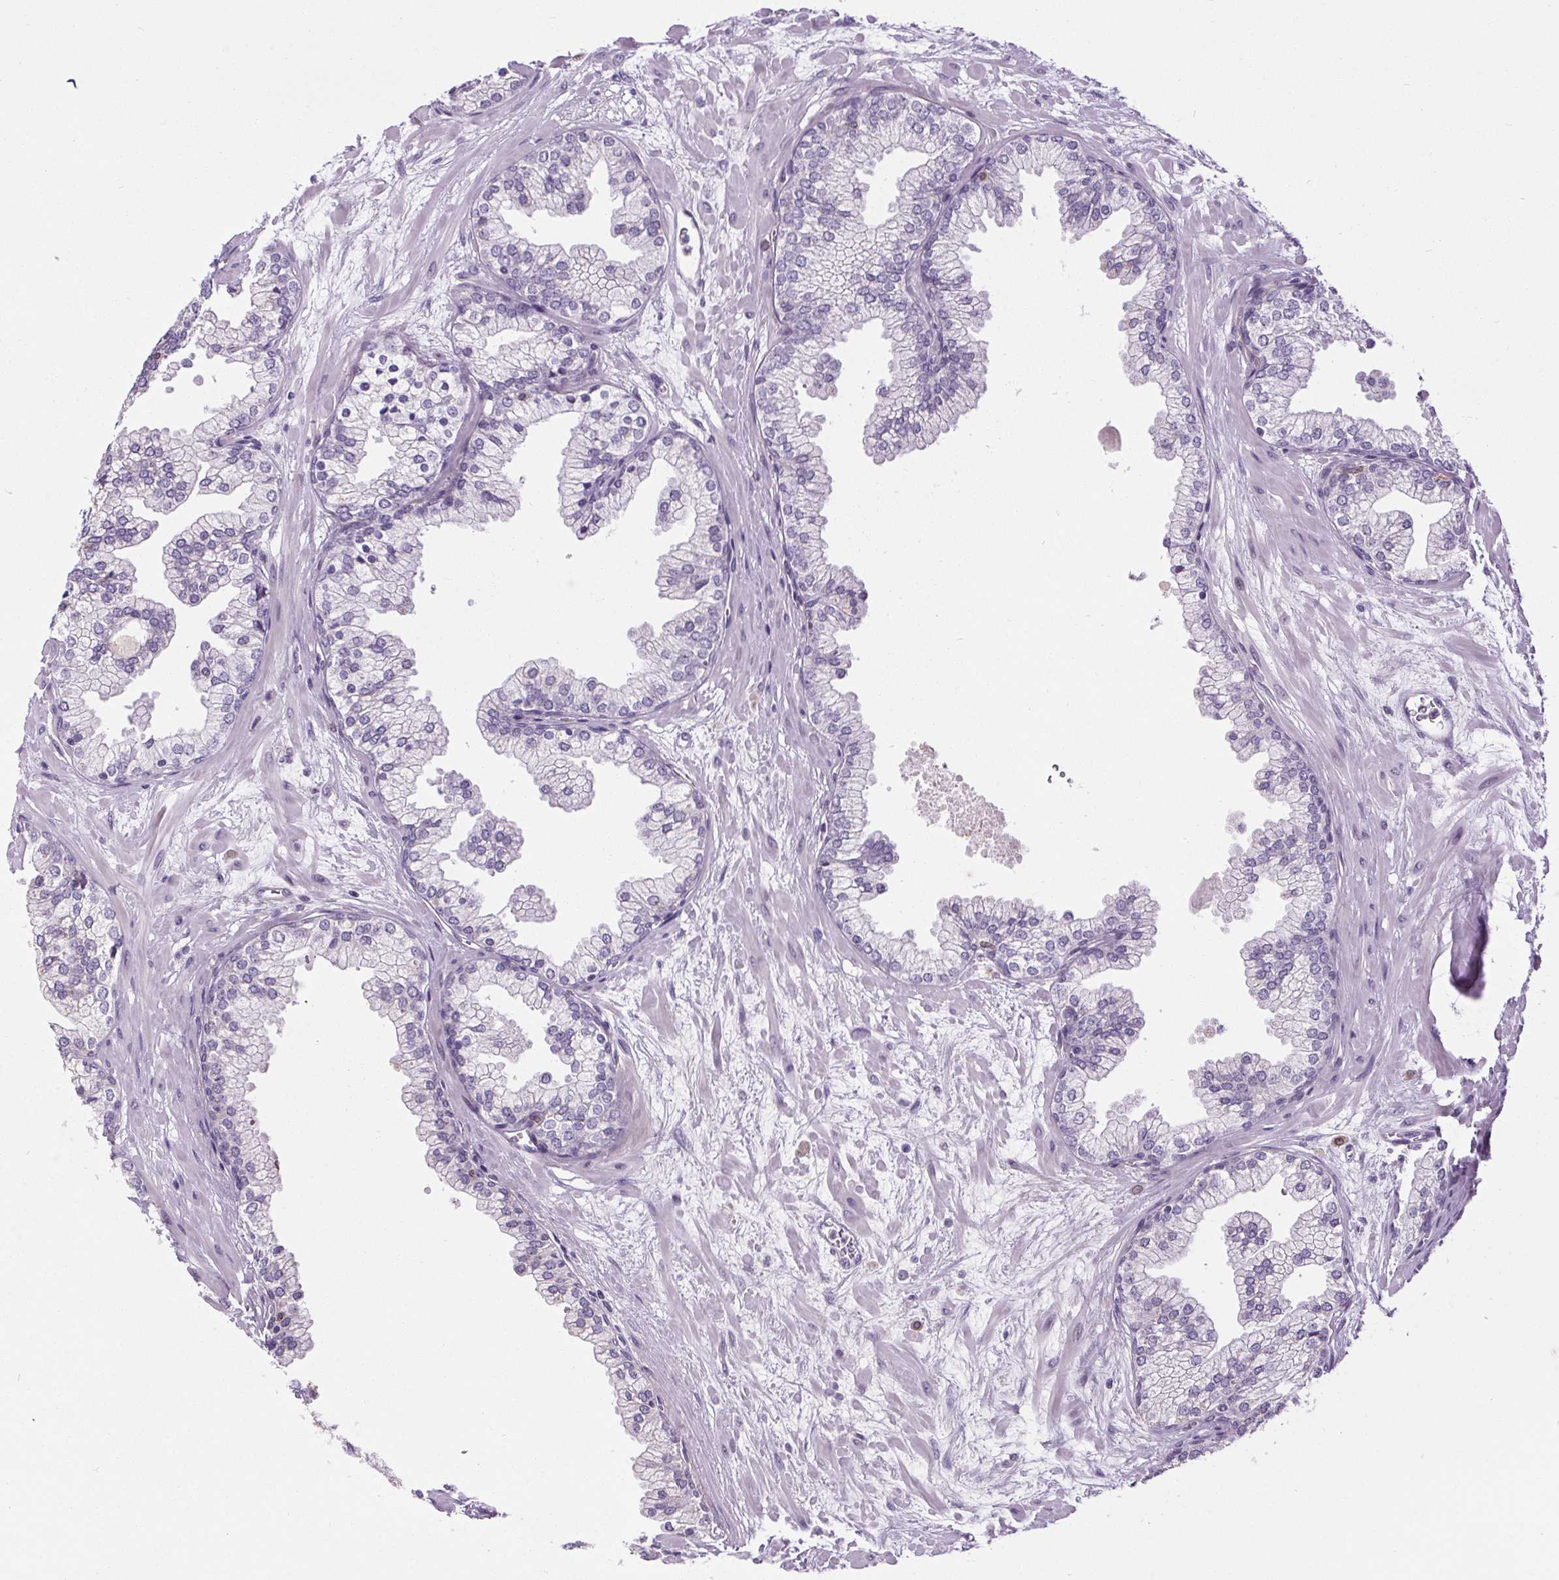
{"staining": {"intensity": "negative", "quantity": "none", "location": "none"}, "tissue": "prostate", "cell_type": "Glandular cells", "image_type": "normal", "snomed": [{"axis": "morphology", "description": "Normal tissue, NOS"}, {"axis": "topography", "description": "Prostate"}, {"axis": "topography", "description": "Peripheral nerve tissue"}], "caption": "Immunohistochemical staining of unremarkable human prostate shows no significant positivity in glandular cells.", "gene": "TMEM240", "patient": {"sex": "male", "age": 61}}